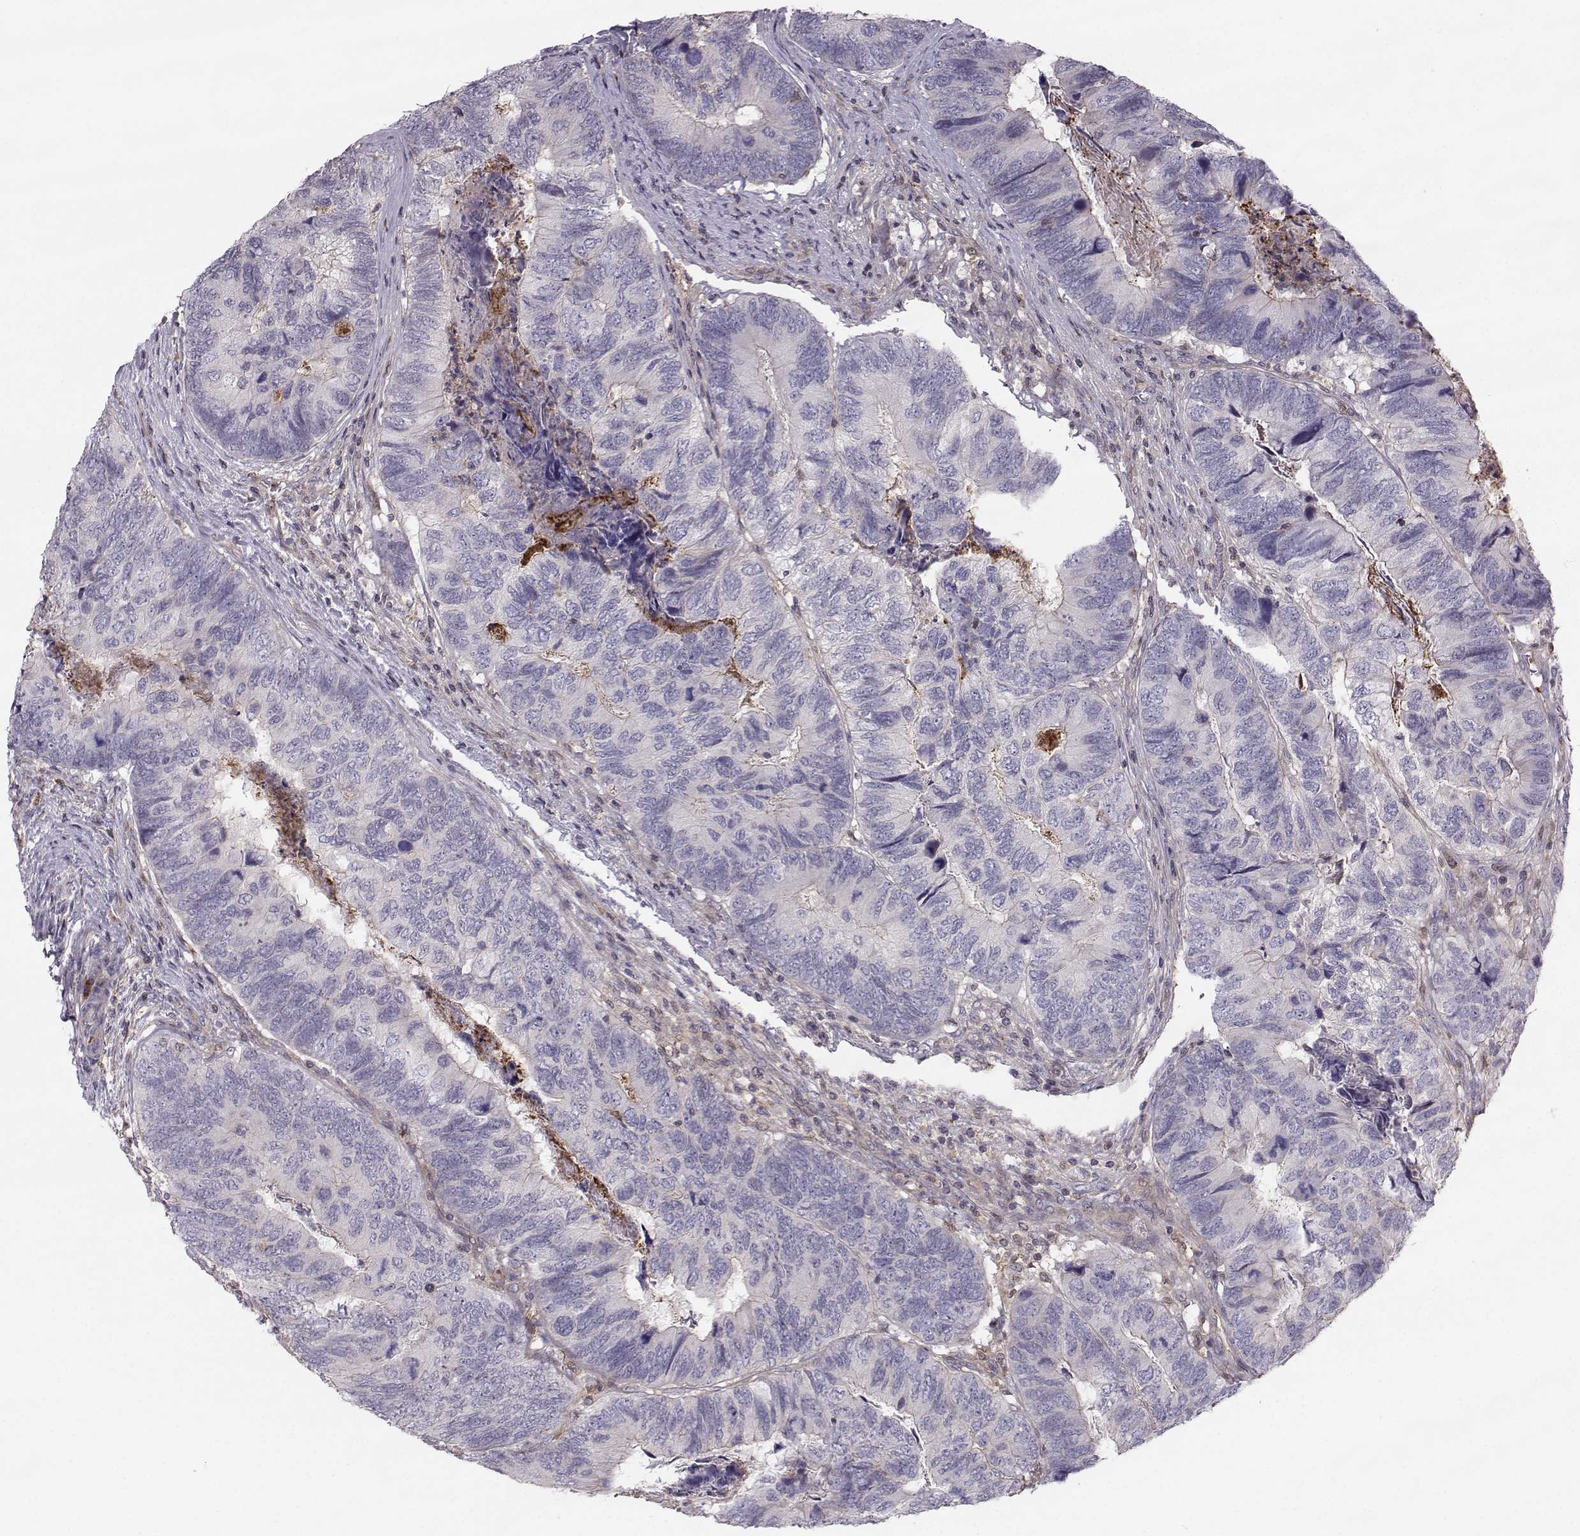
{"staining": {"intensity": "negative", "quantity": "none", "location": "none"}, "tissue": "colorectal cancer", "cell_type": "Tumor cells", "image_type": "cancer", "snomed": [{"axis": "morphology", "description": "Adenocarcinoma, NOS"}, {"axis": "topography", "description": "Colon"}], "caption": "This is a image of immunohistochemistry (IHC) staining of adenocarcinoma (colorectal), which shows no staining in tumor cells.", "gene": "ASB16", "patient": {"sex": "female", "age": 67}}